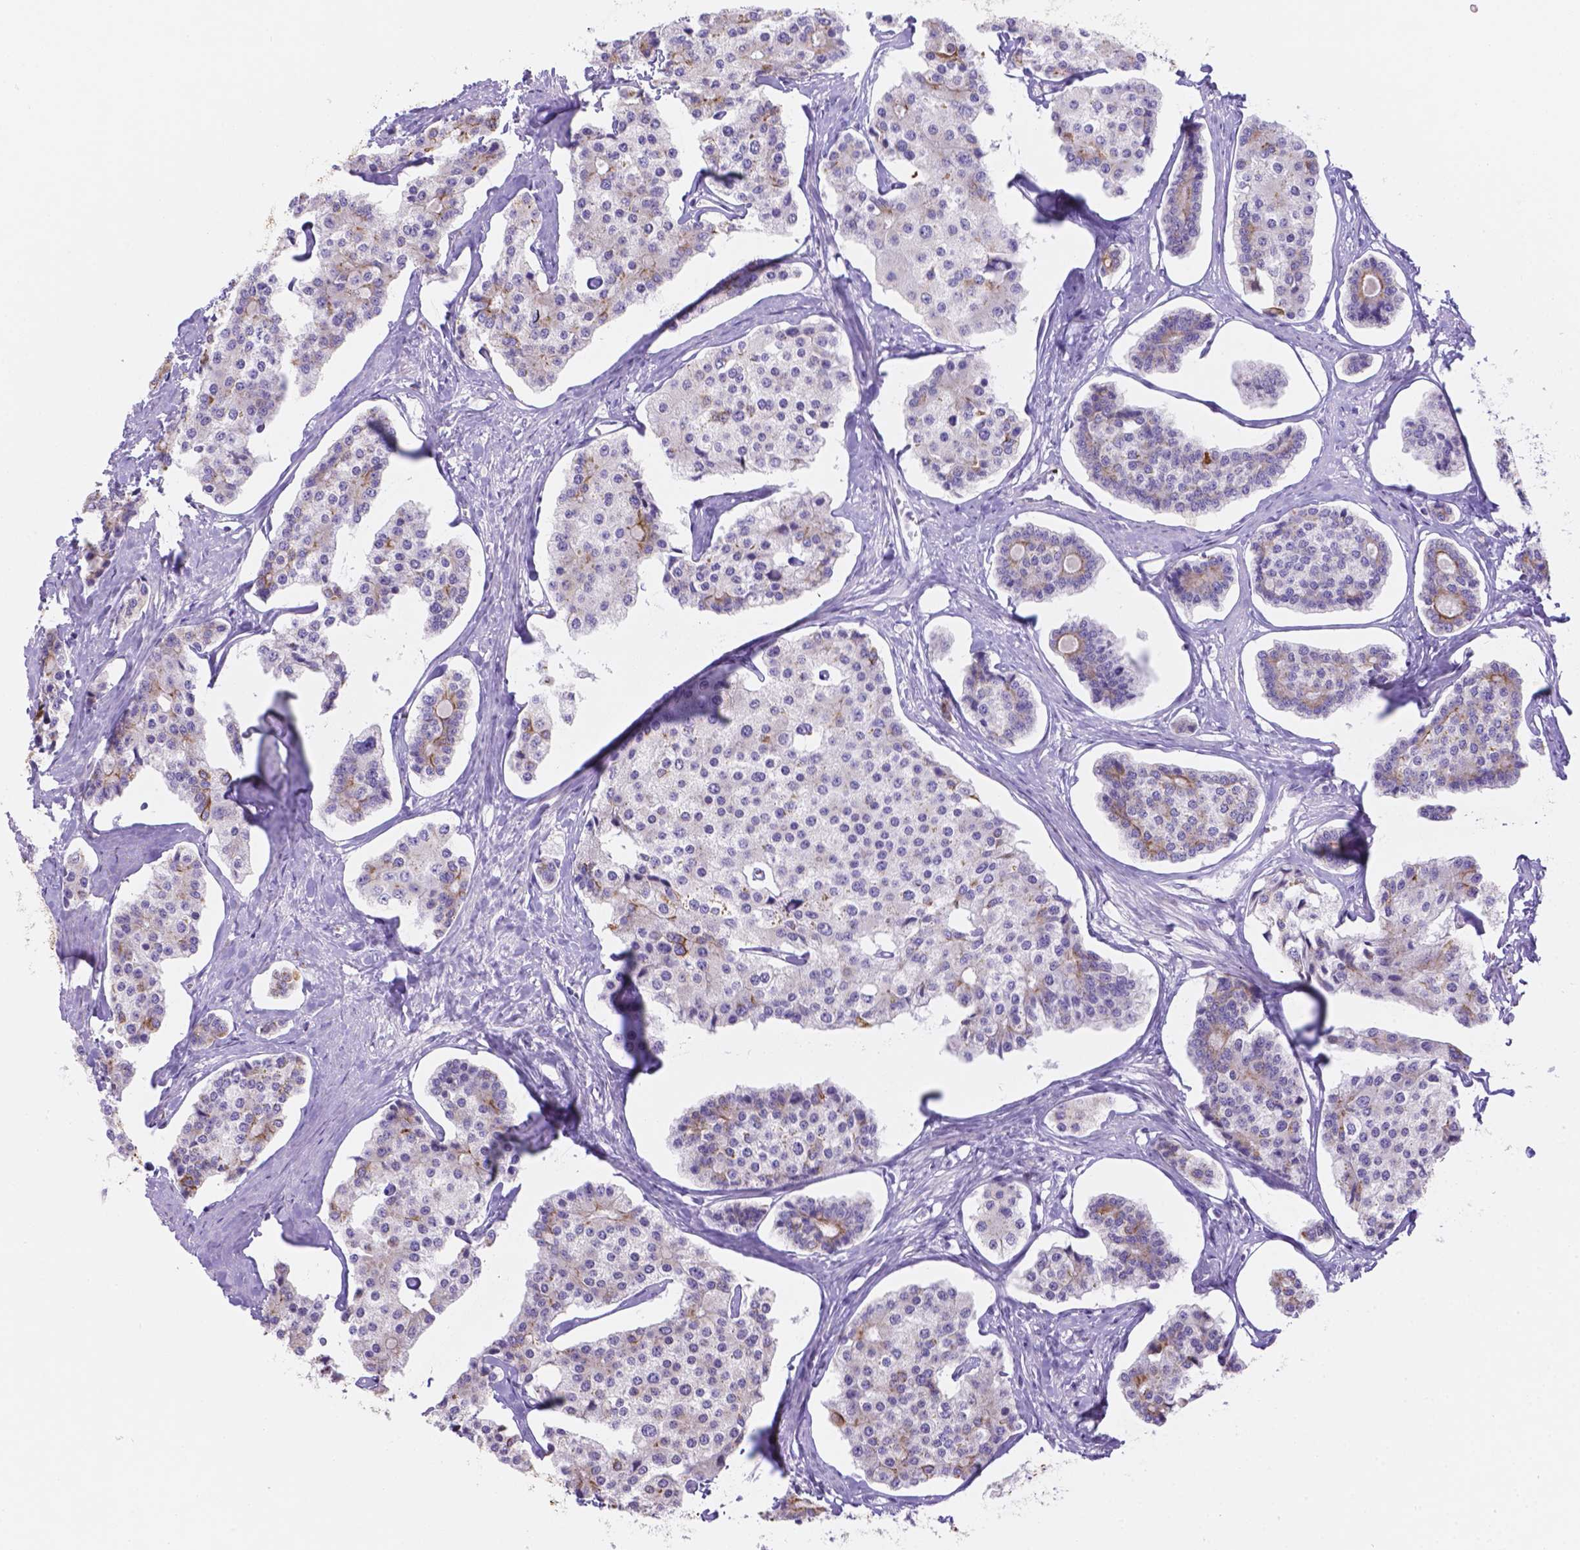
{"staining": {"intensity": "moderate", "quantity": "<25%", "location": "cytoplasmic/membranous"}, "tissue": "carcinoid", "cell_type": "Tumor cells", "image_type": "cancer", "snomed": [{"axis": "morphology", "description": "Carcinoid, malignant, NOS"}, {"axis": "topography", "description": "Small intestine"}], "caption": "Immunohistochemistry (DAB (3,3'-diaminobenzidine)) staining of human carcinoid (malignant) exhibits moderate cytoplasmic/membranous protein positivity in approximately <25% of tumor cells.", "gene": "DMWD", "patient": {"sex": "female", "age": 65}}